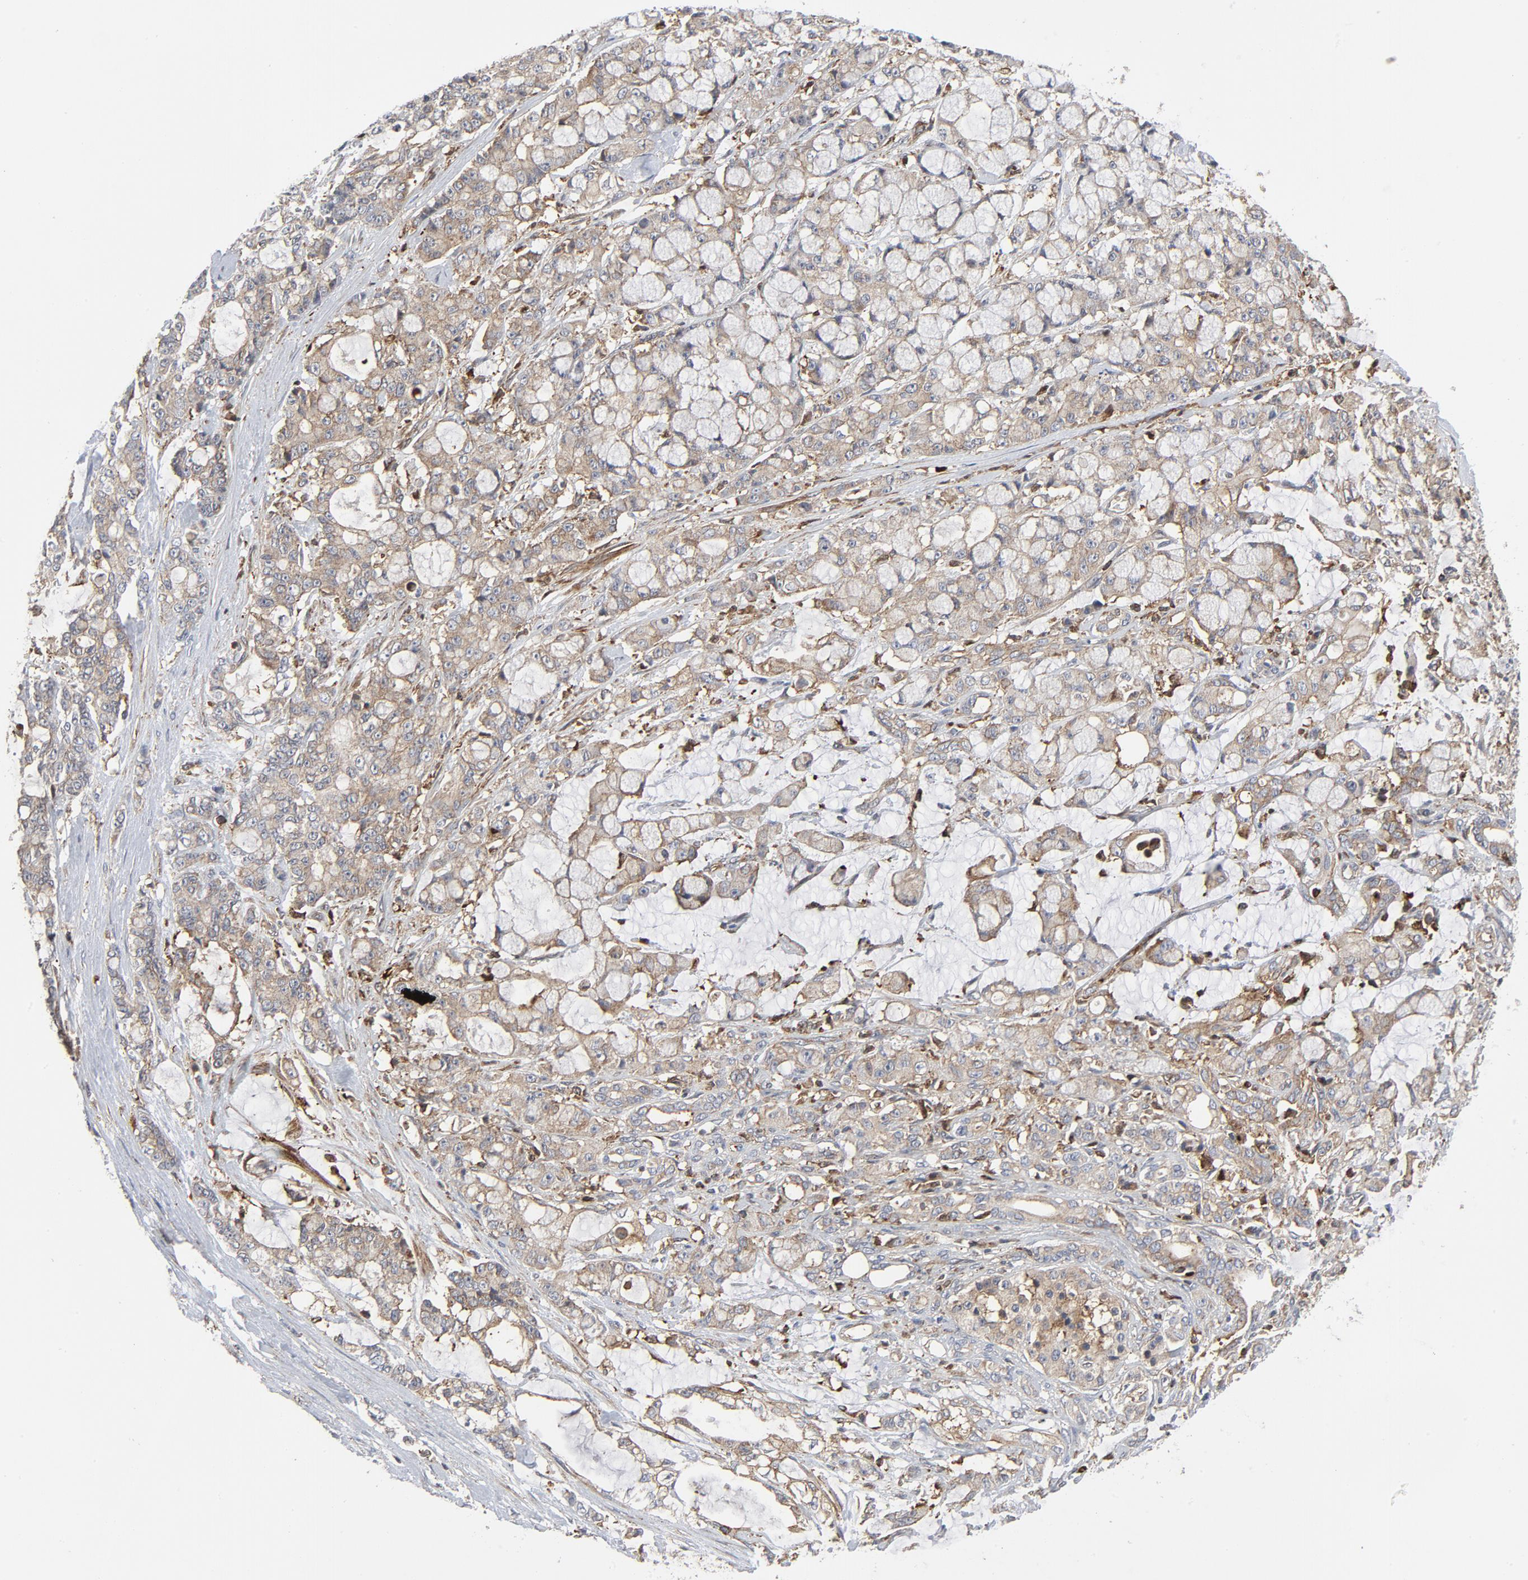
{"staining": {"intensity": "weak", "quantity": ">75%", "location": "cytoplasmic/membranous"}, "tissue": "pancreatic cancer", "cell_type": "Tumor cells", "image_type": "cancer", "snomed": [{"axis": "morphology", "description": "Adenocarcinoma, NOS"}, {"axis": "topography", "description": "Pancreas"}], "caption": "This histopathology image shows pancreatic cancer stained with immunohistochemistry (IHC) to label a protein in brown. The cytoplasmic/membranous of tumor cells show weak positivity for the protein. Nuclei are counter-stained blue.", "gene": "YES1", "patient": {"sex": "female", "age": 73}}